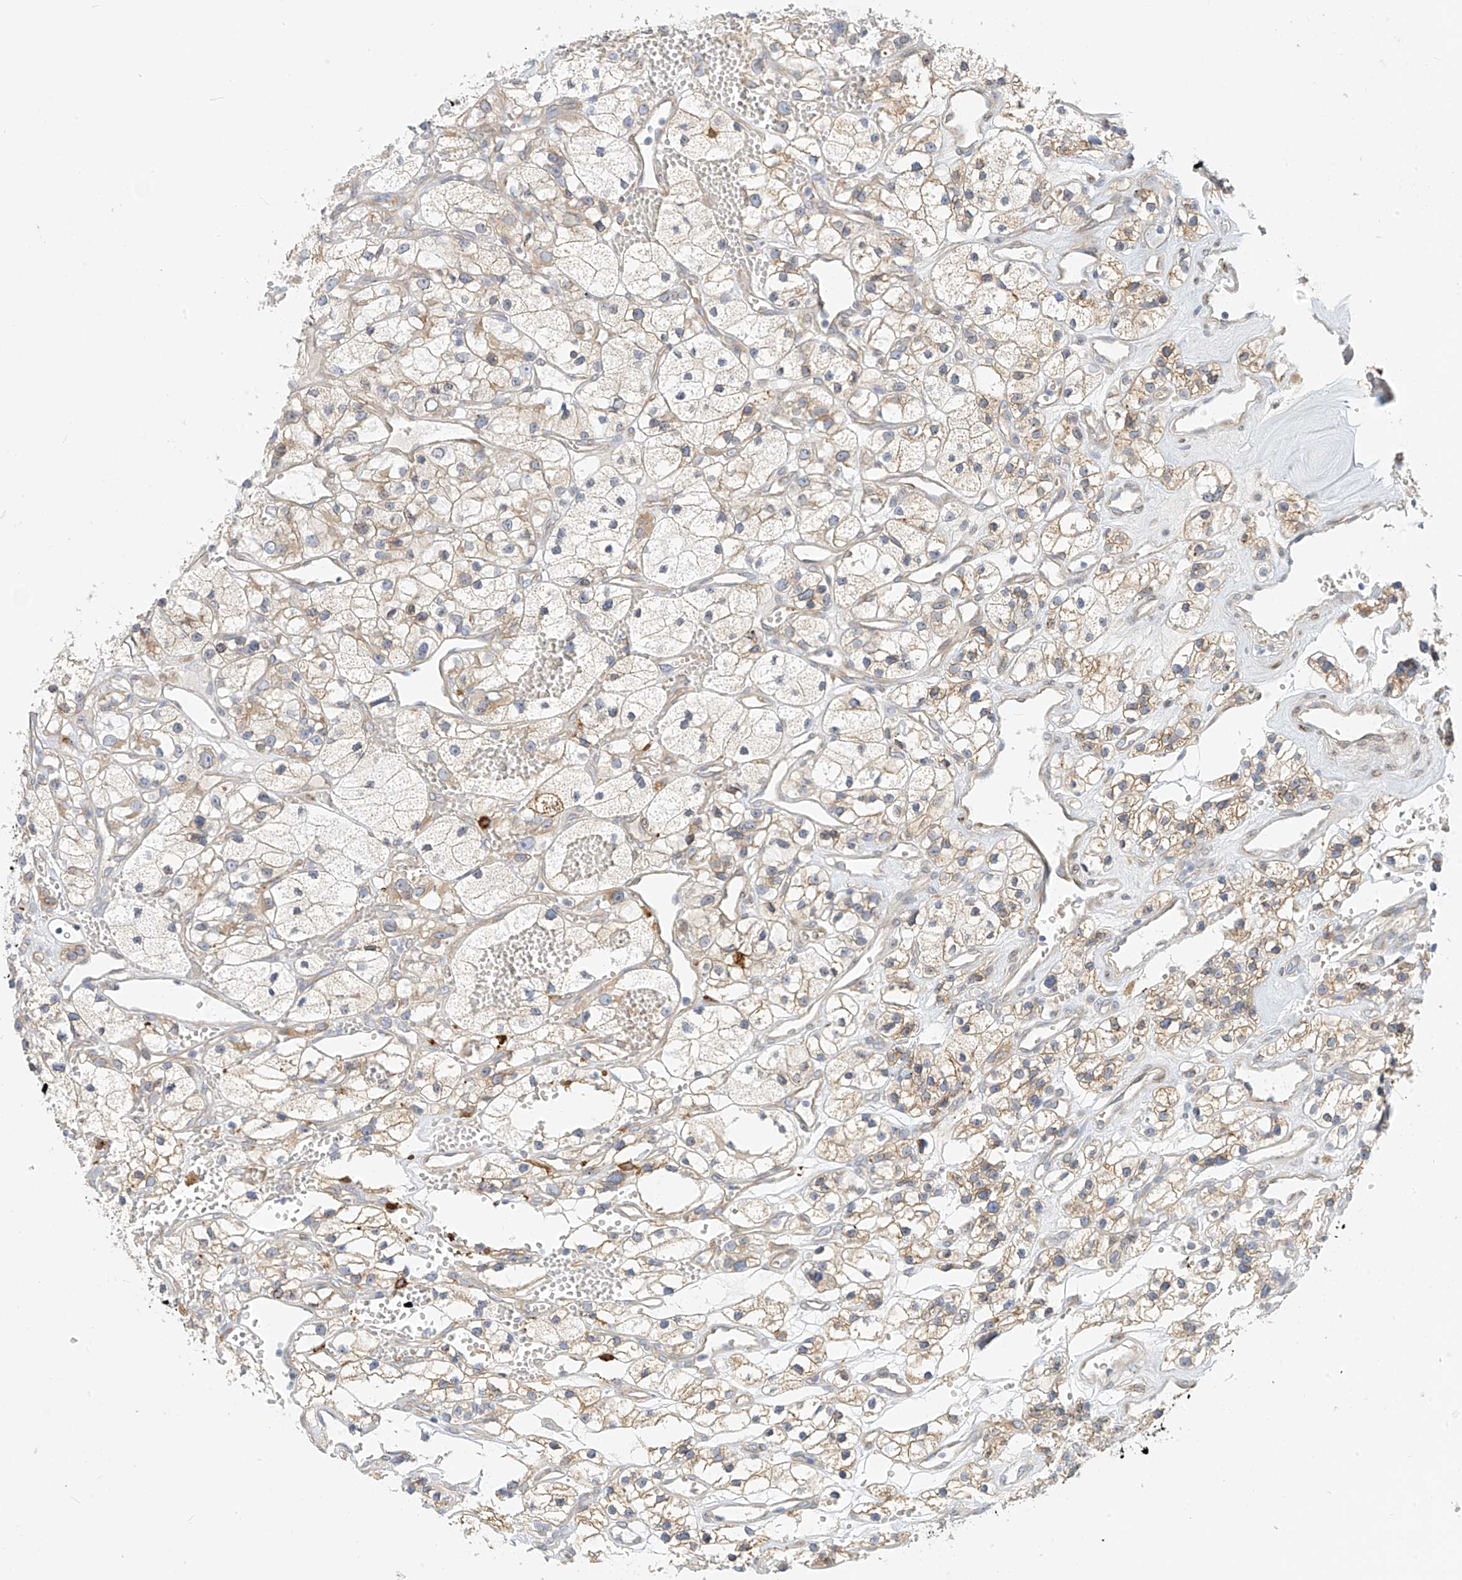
{"staining": {"intensity": "weak", "quantity": "25%-75%", "location": "cytoplasmic/membranous"}, "tissue": "renal cancer", "cell_type": "Tumor cells", "image_type": "cancer", "snomed": [{"axis": "morphology", "description": "Adenocarcinoma, NOS"}, {"axis": "topography", "description": "Kidney"}], "caption": "Renal adenocarcinoma tissue shows weak cytoplasmic/membranous positivity in approximately 25%-75% of tumor cells", "gene": "PCYOX1", "patient": {"sex": "female", "age": 57}}